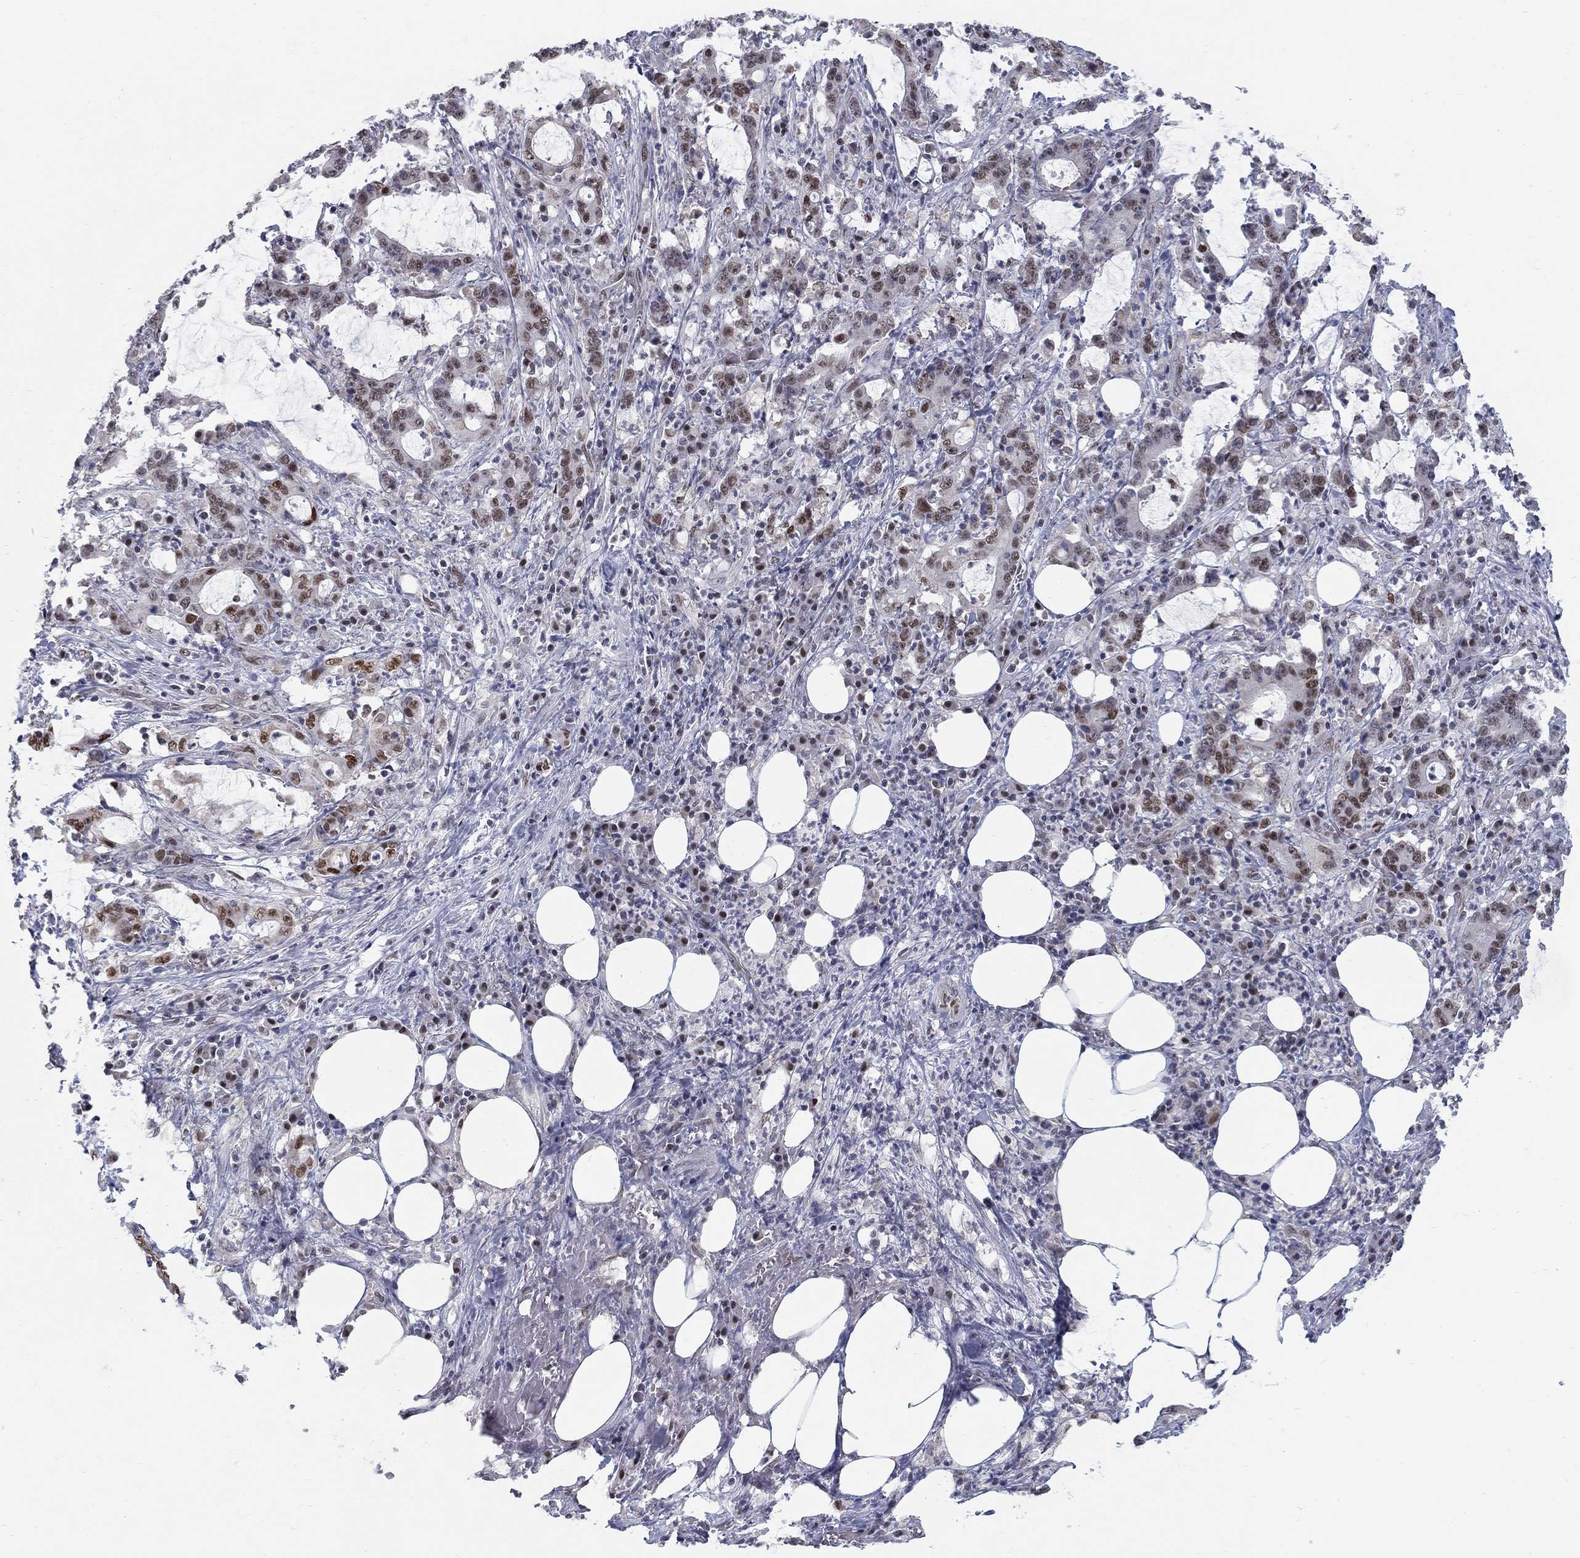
{"staining": {"intensity": "strong", "quantity": "<25%", "location": "nuclear"}, "tissue": "stomach cancer", "cell_type": "Tumor cells", "image_type": "cancer", "snomed": [{"axis": "morphology", "description": "Adenocarcinoma, NOS"}, {"axis": "topography", "description": "Stomach, upper"}], "caption": "The photomicrograph exhibits immunohistochemical staining of stomach cancer. There is strong nuclear positivity is appreciated in about <25% of tumor cells.", "gene": "GCFC2", "patient": {"sex": "male", "age": 68}}